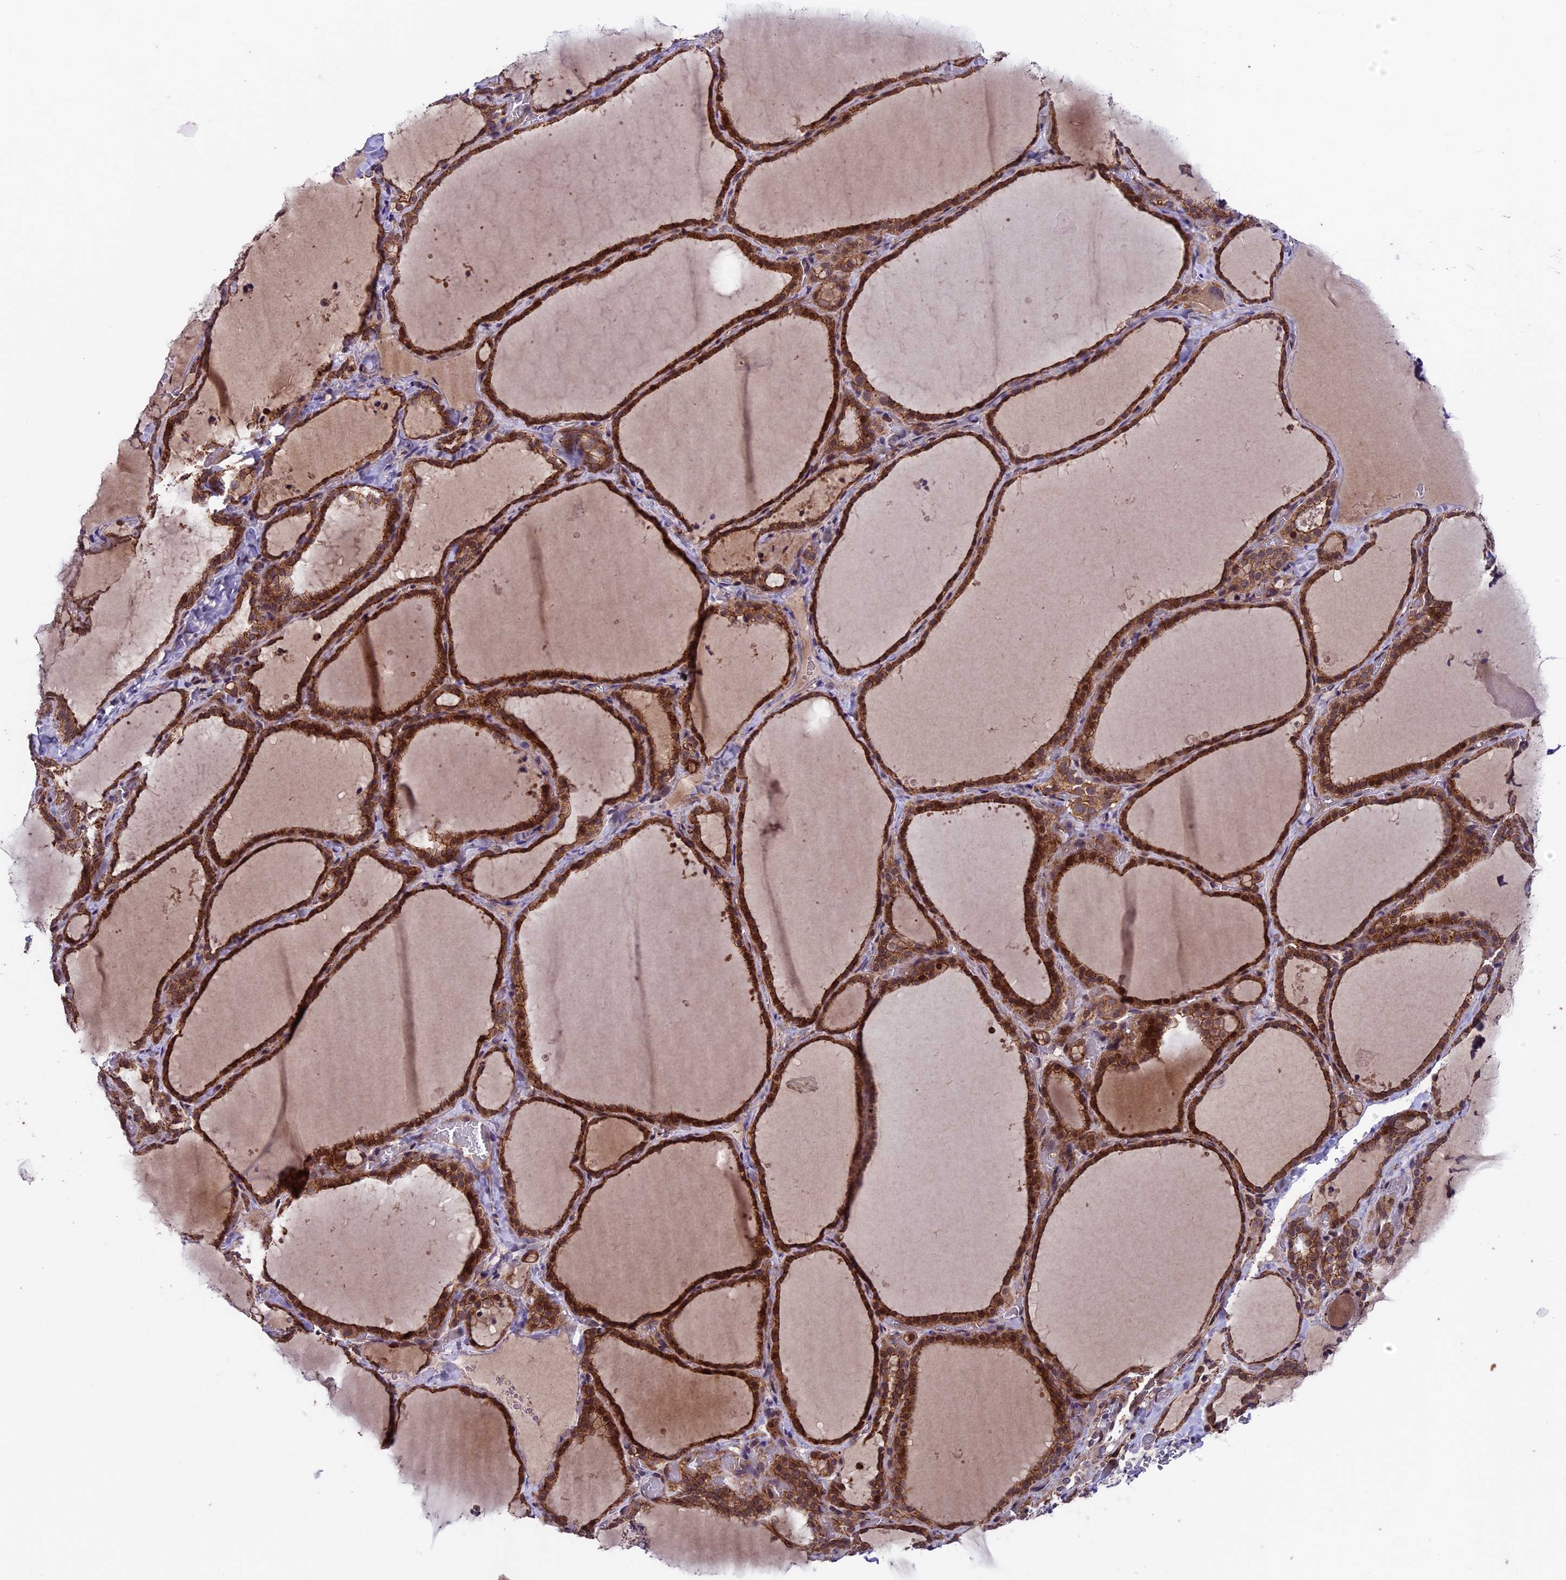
{"staining": {"intensity": "moderate", "quantity": ">75%", "location": "cytoplasmic/membranous,nuclear"}, "tissue": "thyroid gland", "cell_type": "Glandular cells", "image_type": "normal", "snomed": [{"axis": "morphology", "description": "Normal tissue, NOS"}, {"axis": "topography", "description": "Thyroid gland"}], "caption": "Protein staining reveals moderate cytoplasmic/membranous,nuclear staining in about >75% of glandular cells in normal thyroid gland. Nuclei are stained in blue.", "gene": "SIPA1L3", "patient": {"sex": "female", "age": 22}}